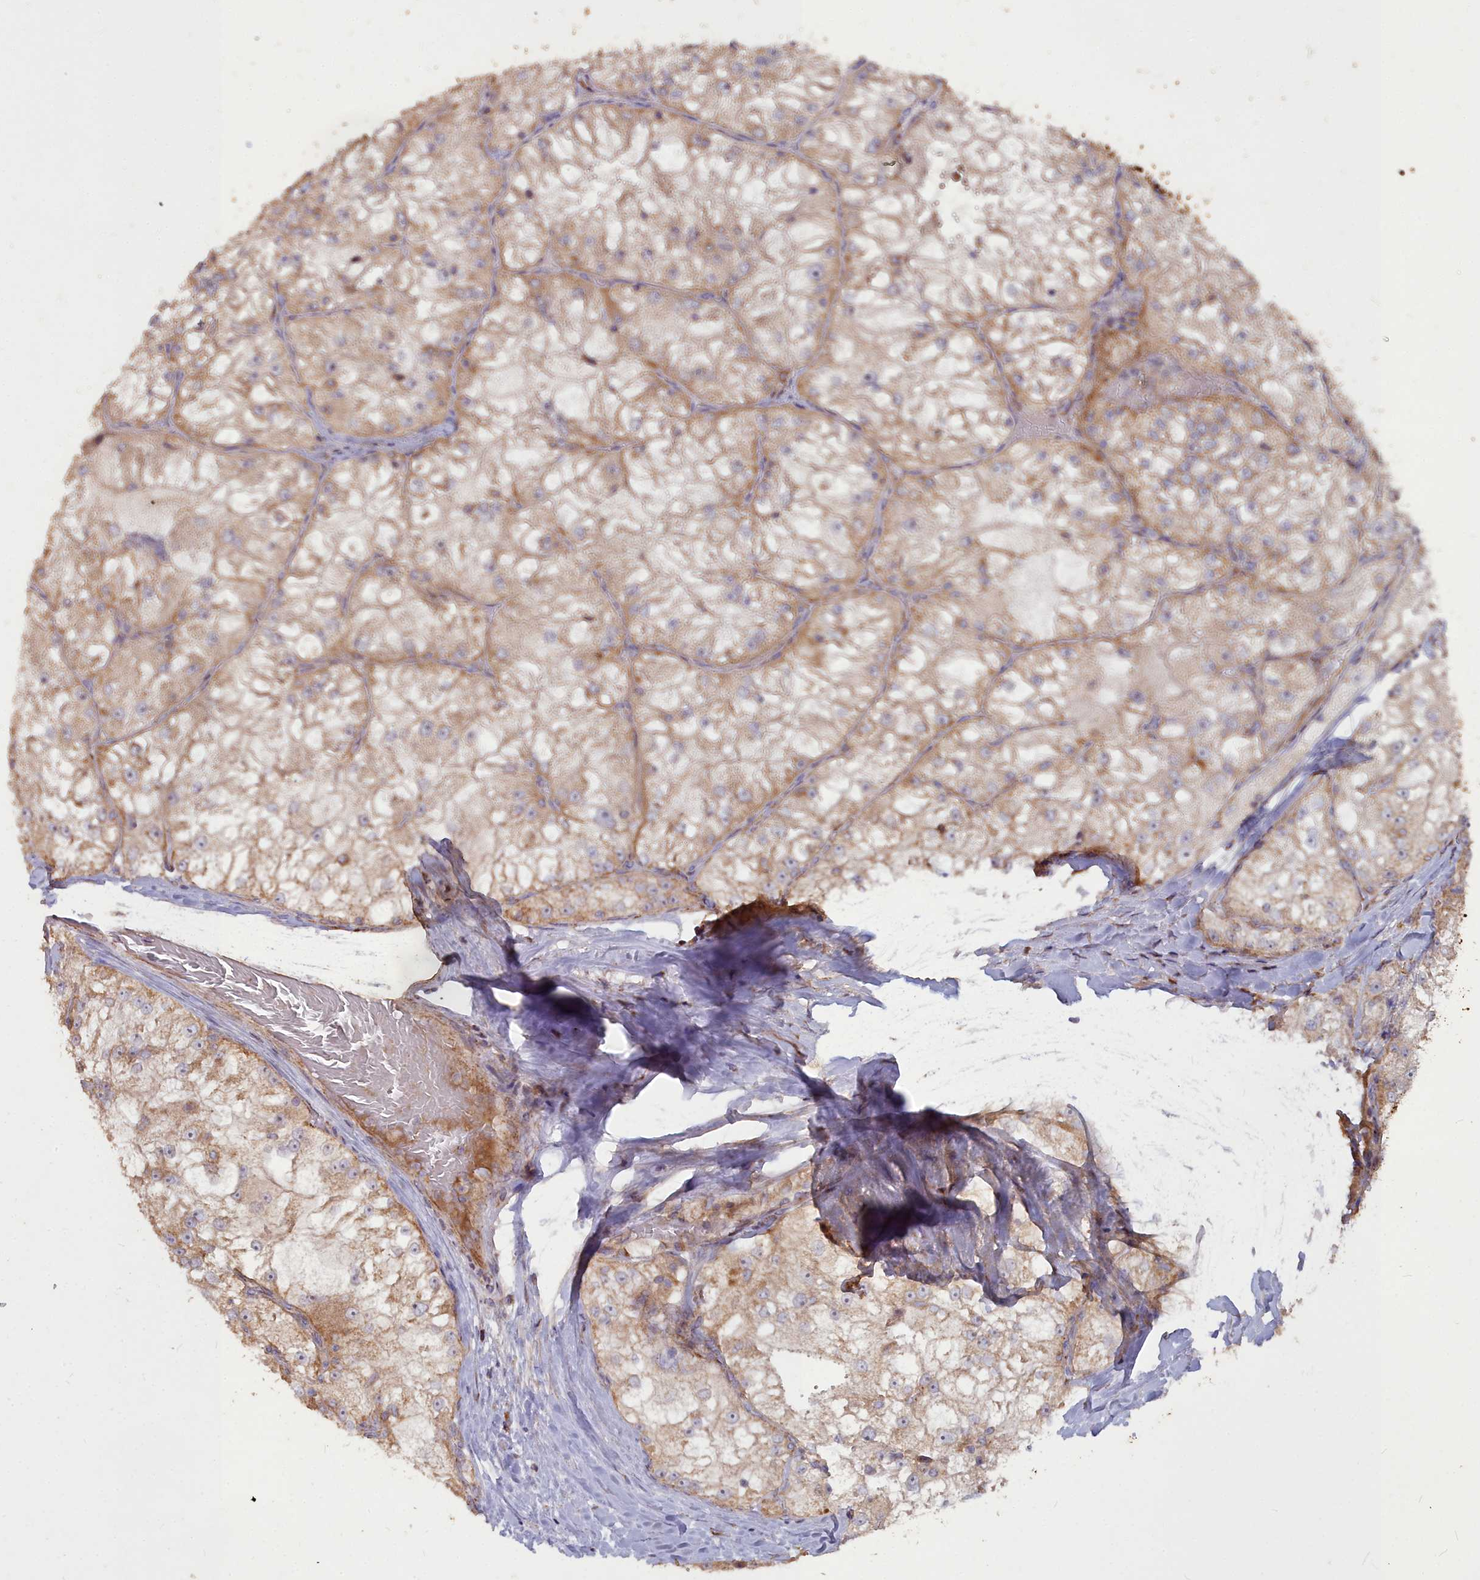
{"staining": {"intensity": "weak", "quantity": ">75%", "location": "cytoplasmic/membranous"}, "tissue": "renal cancer", "cell_type": "Tumor cells", "image_type": "cancer", "snomed": [{"axis": "morphology", "description": "Adenocarcinoma, NOS"}, {"axis": "topography", "description": "Kidney"}], "caption": "Immunohistochemistry (IHC) (DAB (3,3'-diaminobenzidine)) staining of renal adenocarcinoma reveals weak cytoplasmic/membranous protein expression in about >75% of tumor cells.", "gene": "COX11", "patient": {"sex": "female", "age": 72}}